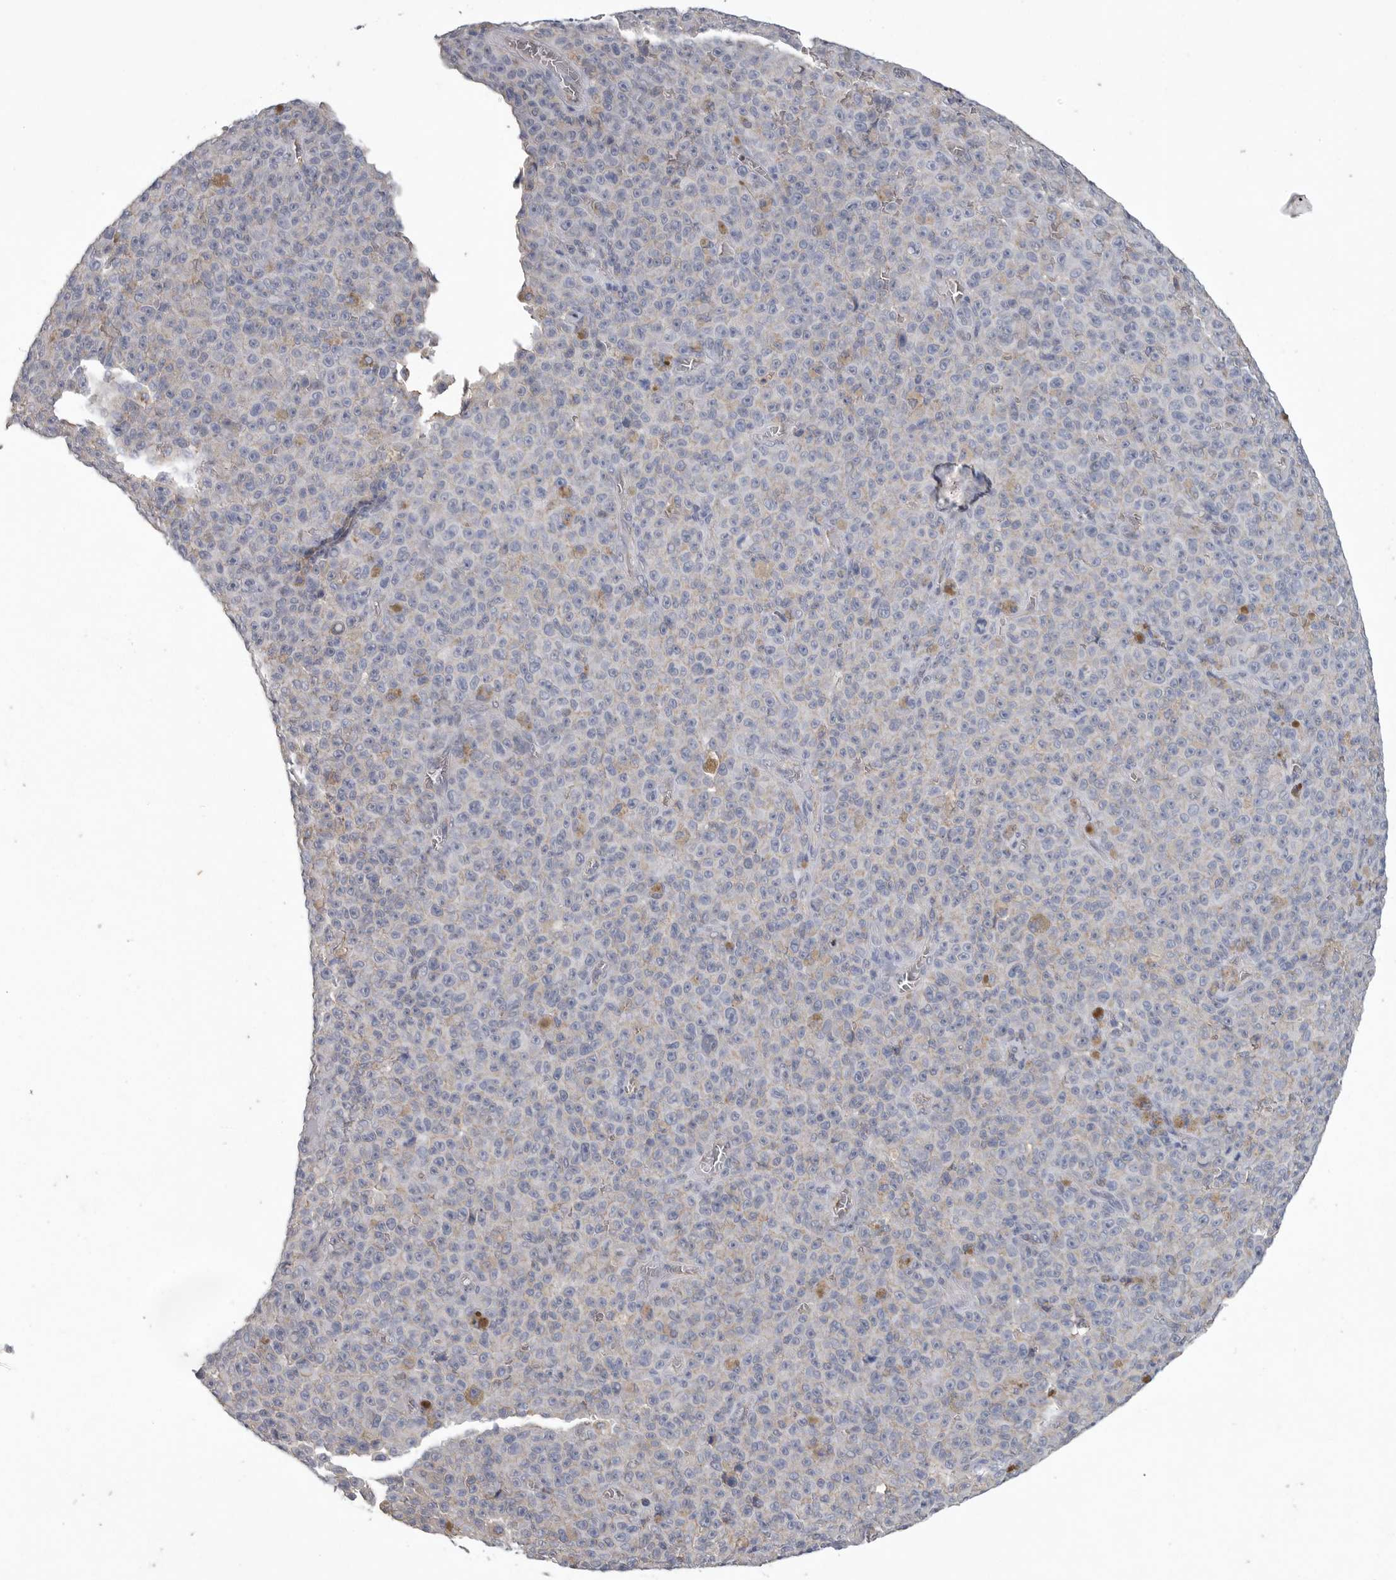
{"staining": {"intensity": "negative", "quantity": "none", "location": "none"}, "tissue": "melanoma", "cell_type": "Tumor cells", "image_type": "cancer", "snomed": [{"axis": "morphology", "description": "Malignant melanoma, NOS"}, {"axis": "topography", "description": "Skin"}], "caption": "DAB immunohistochemical staining of human melanoma shows no significant positivity in tumor cells.", "gene": "NECTIN2", "patient": {"sex": "female", "age": 82}}